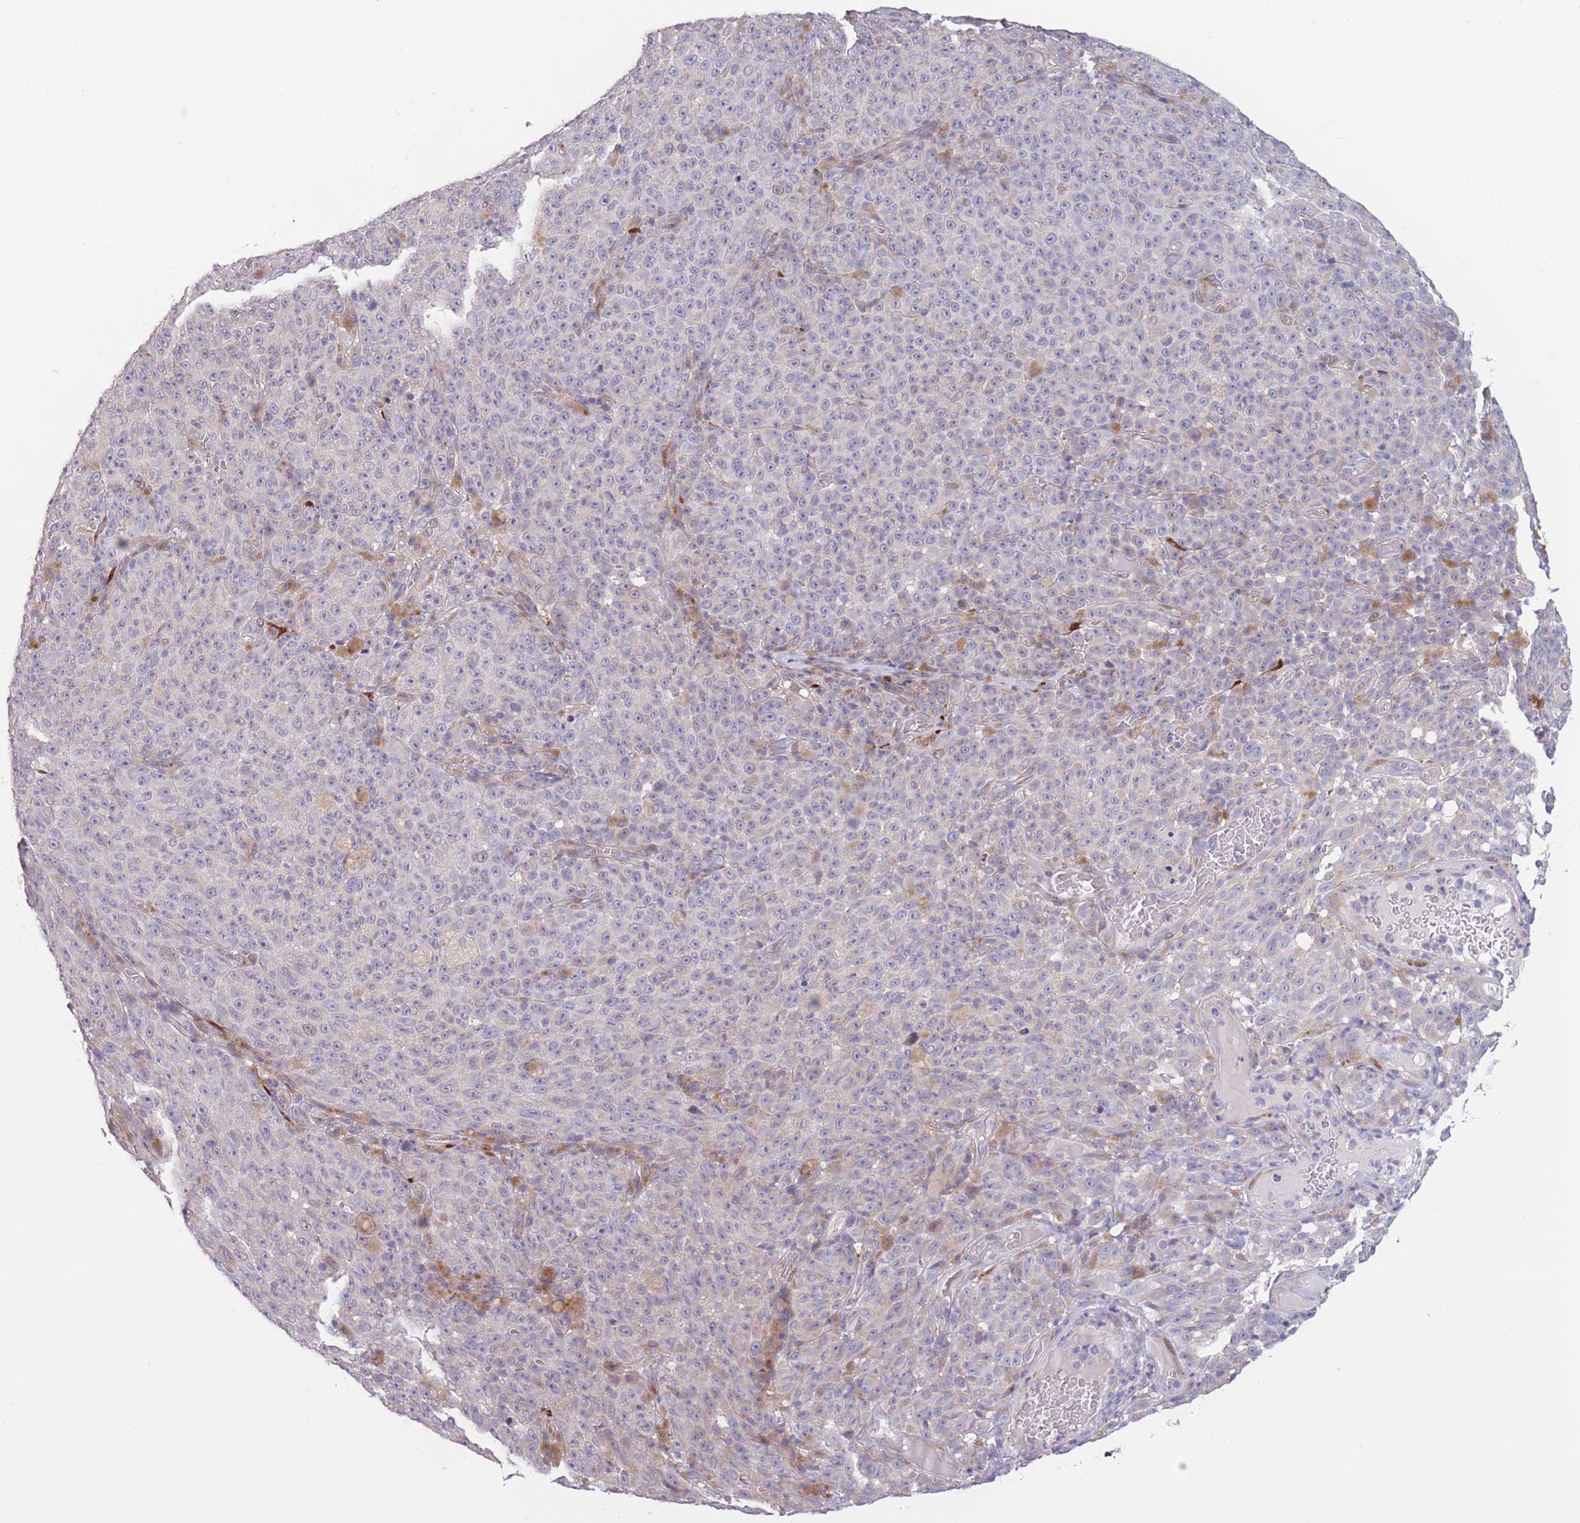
{"staining": {"intensity": "negative", "quantity": "none", "location": "none"}, "tissue": "melanoma", "cell_type": "Tumor cells", "image_type": "cancer", "snomed": [{"axis": "morphology", "description": "Malignant melanoma, NOS"}, {"axis": "topography", "description": "Skin"}], "caption": "DAB (3,3'-diaminobenzidine) immunohistochemical staining of melanoma reveals no significant positivity in tumor cells.", "gene": "CCNQ", "patient": {"sex": "female", "age": 82}}